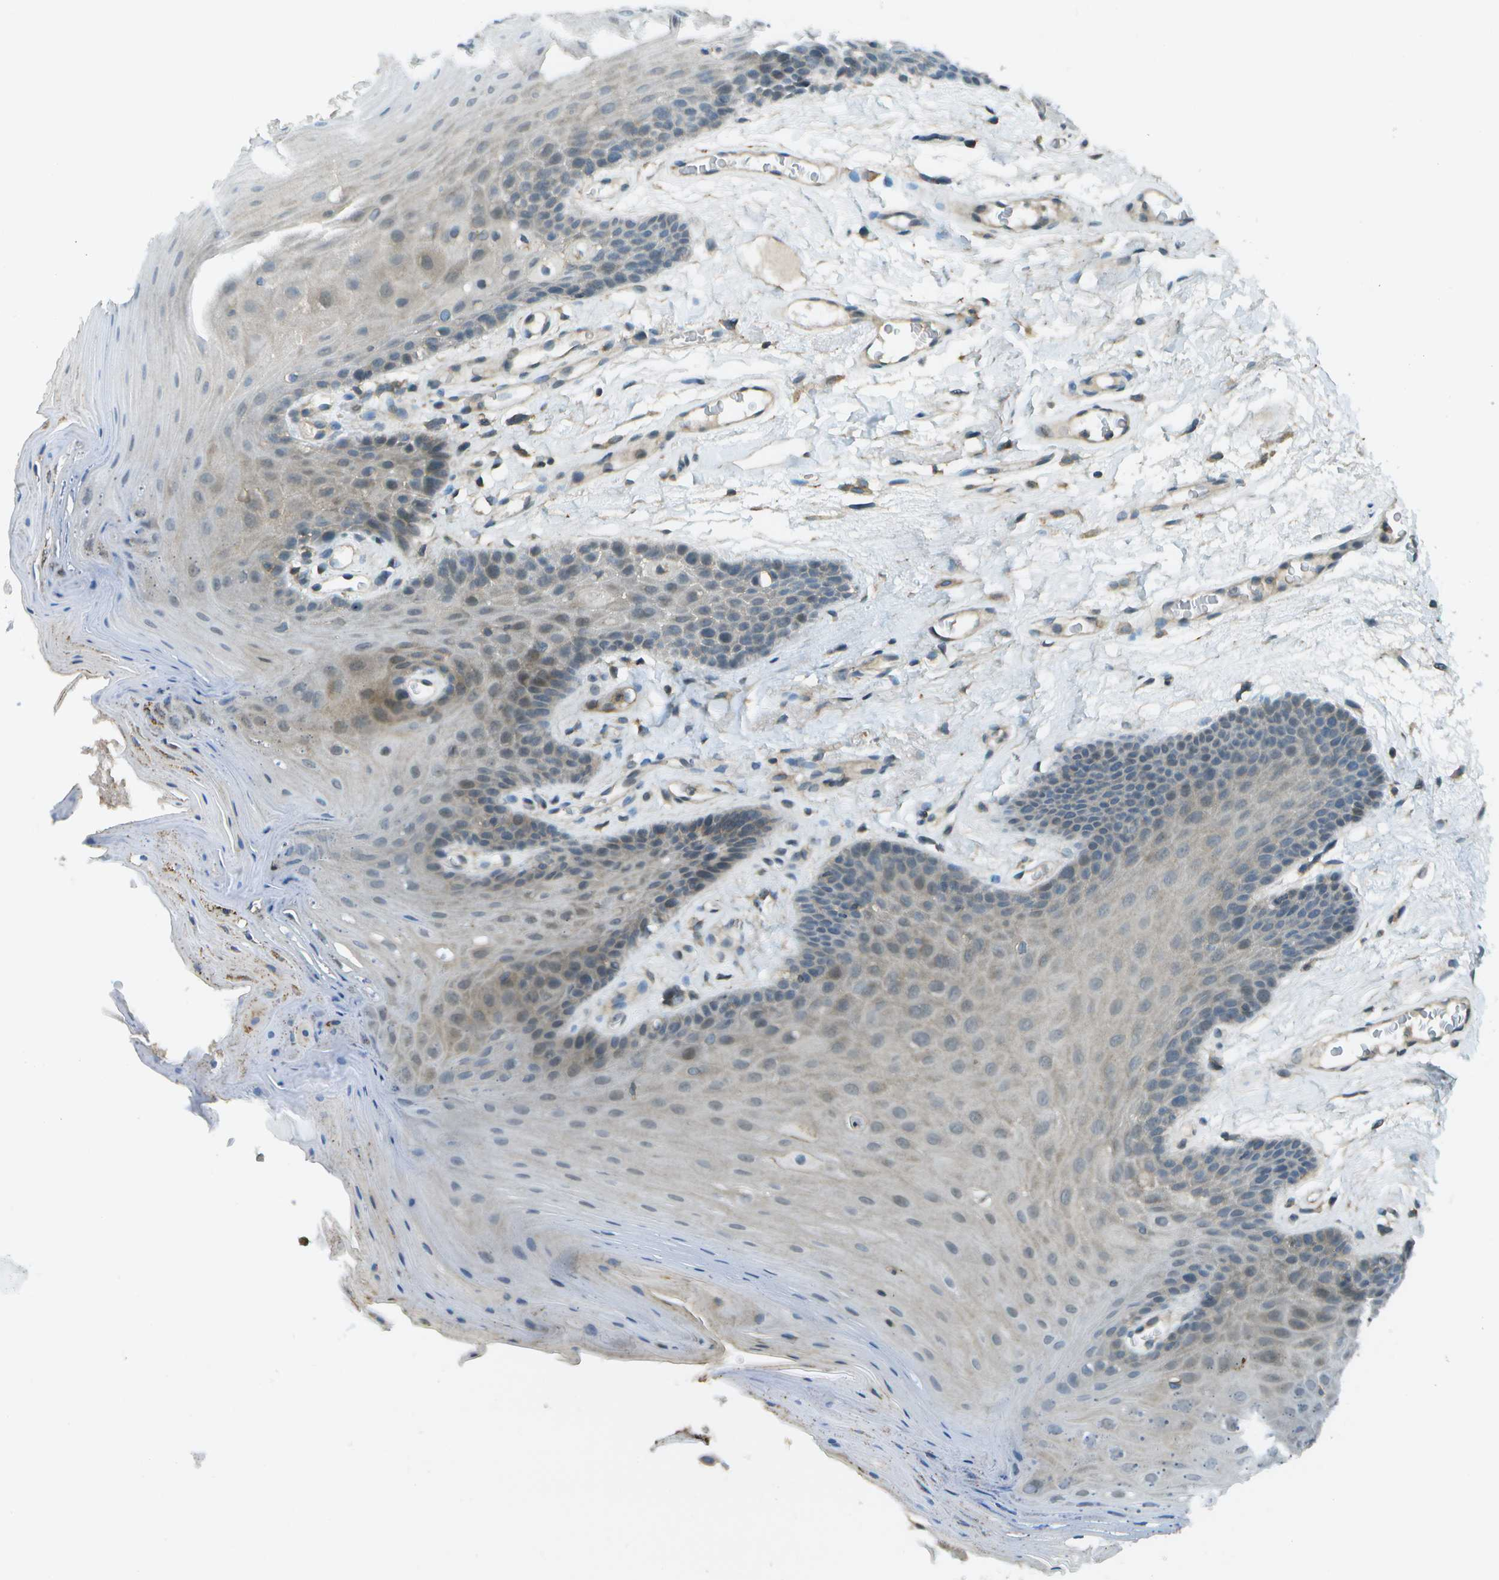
{"staining": {"intensity": "weak", "quantity": "25%-75%", "location": "cytoplasmic/membranous"}, "tissue": "oral mucosa", "cell_type": "Squamous epithelial cells", "image_type": "normal", "snomed": [{"axis": "morphology", "description": "Normal tissue, NOS"}, {"axis": "morphology", "description": "Squamous cell carcinoma, NOS"}, {"axis": "topography", "description": "Oral tissue"}, {"axis": "topography", "description": "Head-Neck"}], "caption": "A brown stain highlights weak cytoplasmic/membranous expression of a protein in squamous epithelial cells of unremarkable human oral mucosa. Using DAB (brown) and hematoxylin (blue) stains, captured at high magnification using brightfield microscopy.", "gene": "LRRC66", "patient": {"sex": "male", "age": 71}}